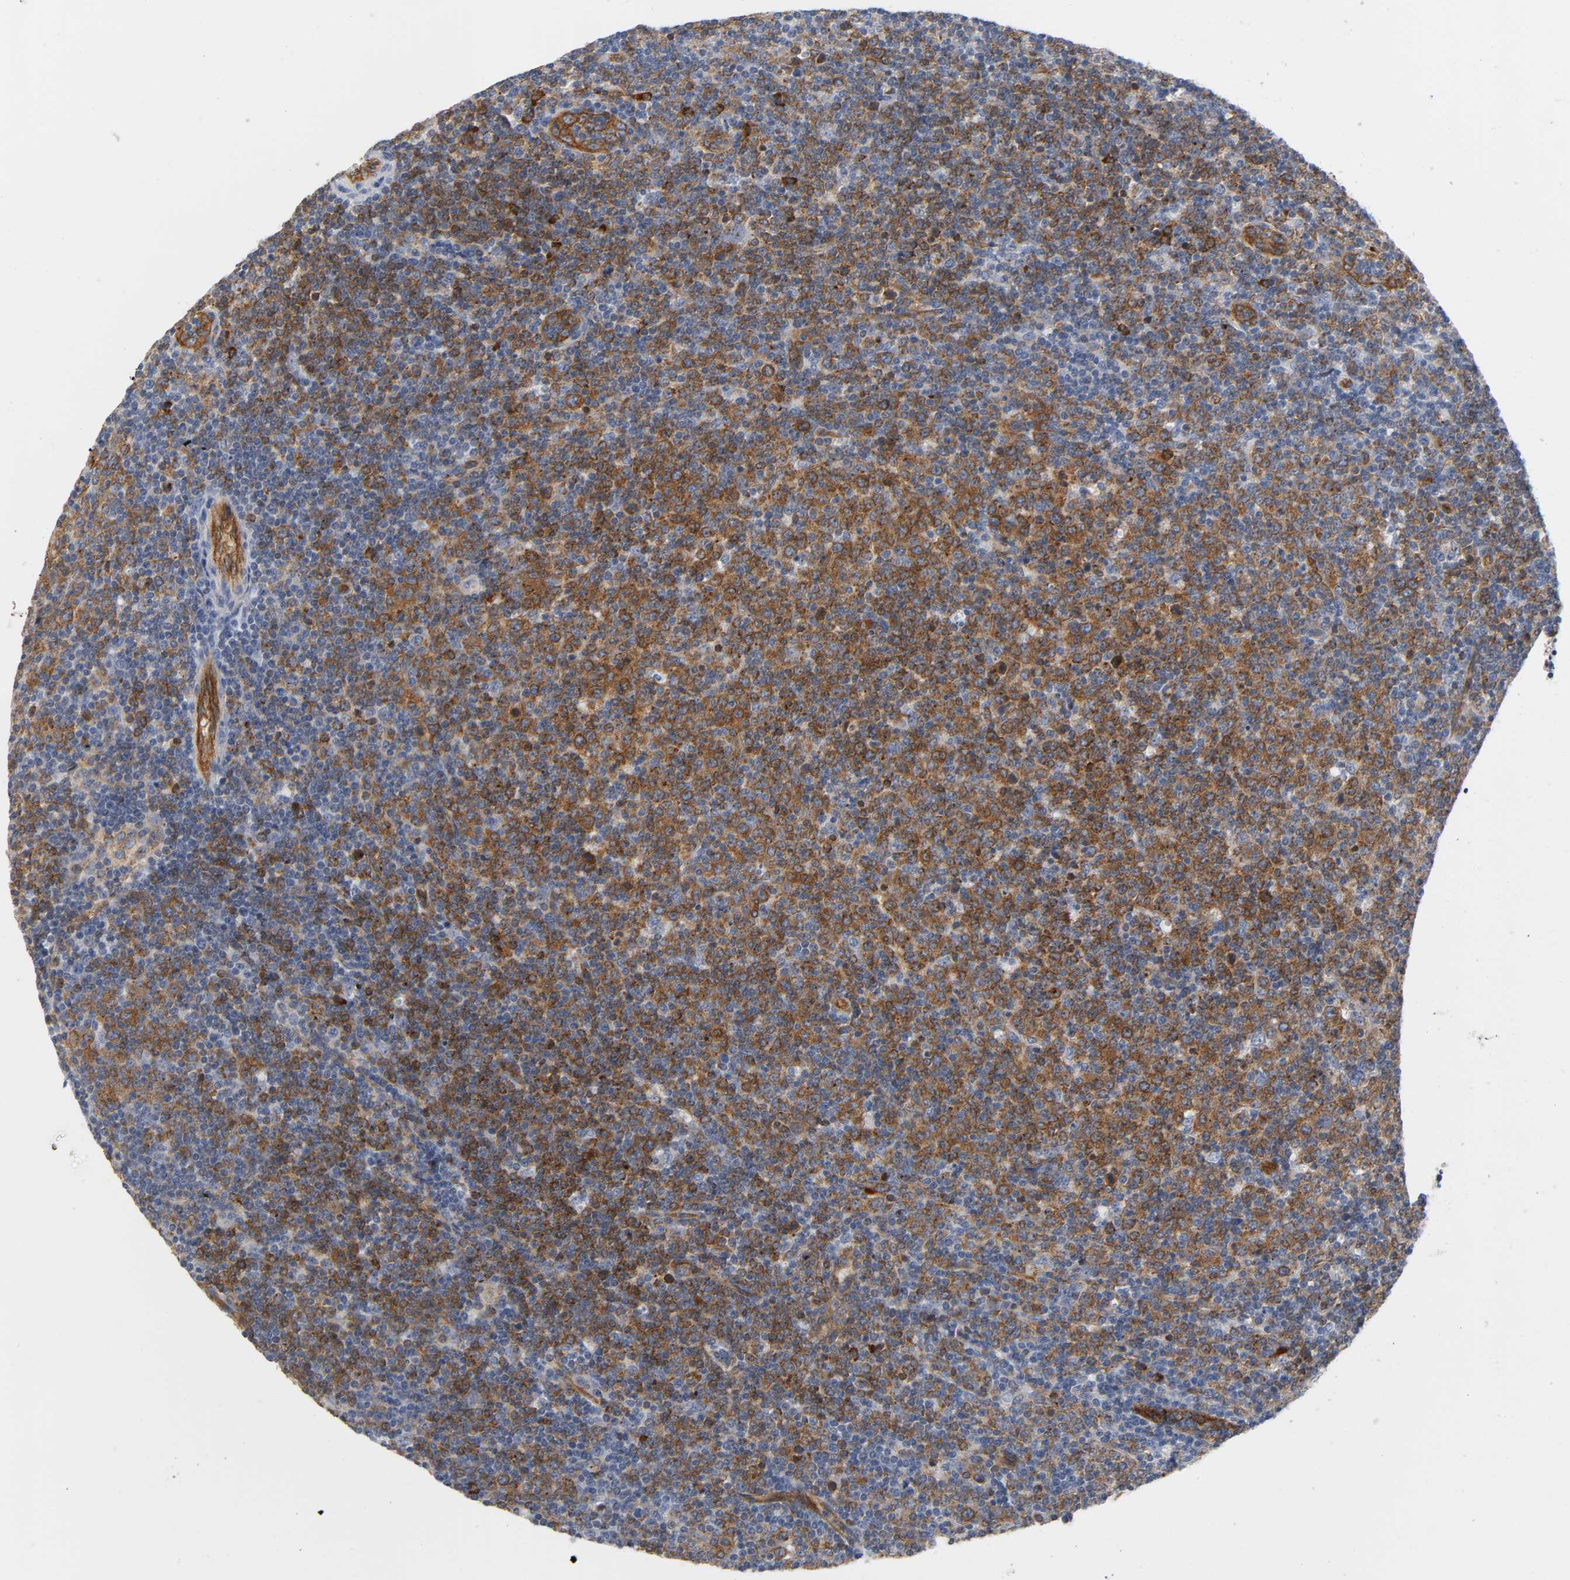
{"staining": {"intensity": "moderate", "quantity": "25%-75%", "location": "cytoplasmic/membranous"}, "tissue": "lymphoma", "cell_type": "Tumor cells", "image_type": "cancer", "snomed": [{"axis": "morphology", "description": "Malignant lymphoma, non-Hodgkin's type, Low grade"}, {"axis": "topography", "description": "Lymph node"}], "caption": "Moderate cytoplasmic/membranous positivity is identified in approximately 25%-75% of tumor cells in malignant lymphoma, non-Hodgkin's type (low-grade).", "gene": "CD2AP", "patient": {"sex": "male", "age": 70}}